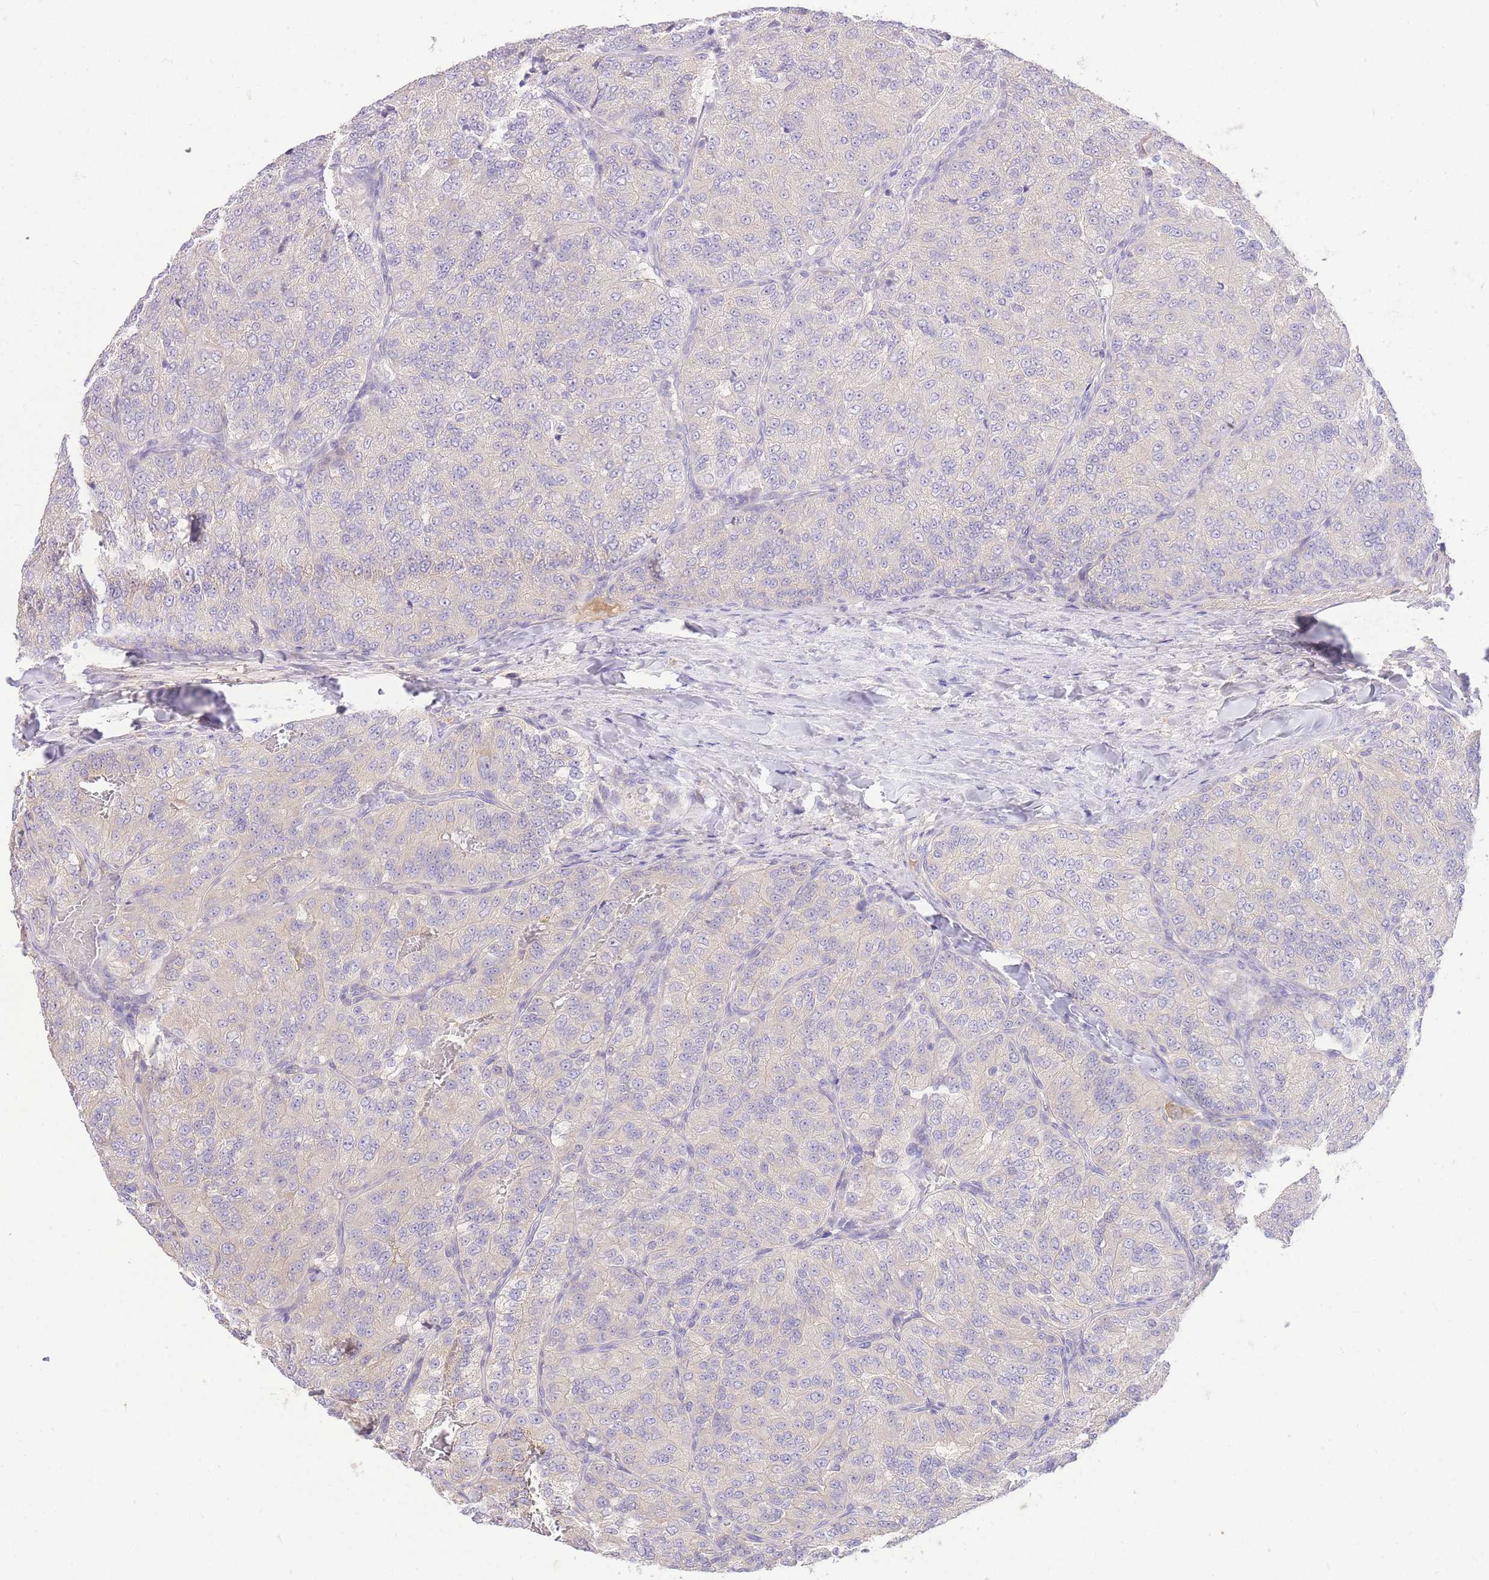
{"staining": {"intensity": "negative", "quantity": "none", "location": "none"}, "tissue": "renal cancer", "cell_type": "Tumor cells", "image_type": "cancer", "snomed": [{"axis": "morphology", "description": "Adenocarcinoma, NOS"}, {"axis": "topography", "description": "Kidney"}], "caption": "Renal cancer (adenocarcinoma) was stained to show a protein in brown. There is no significant staining in tumor cells.", "gene": "LIPH", "patient": {"sex": "female", "age": 63}}